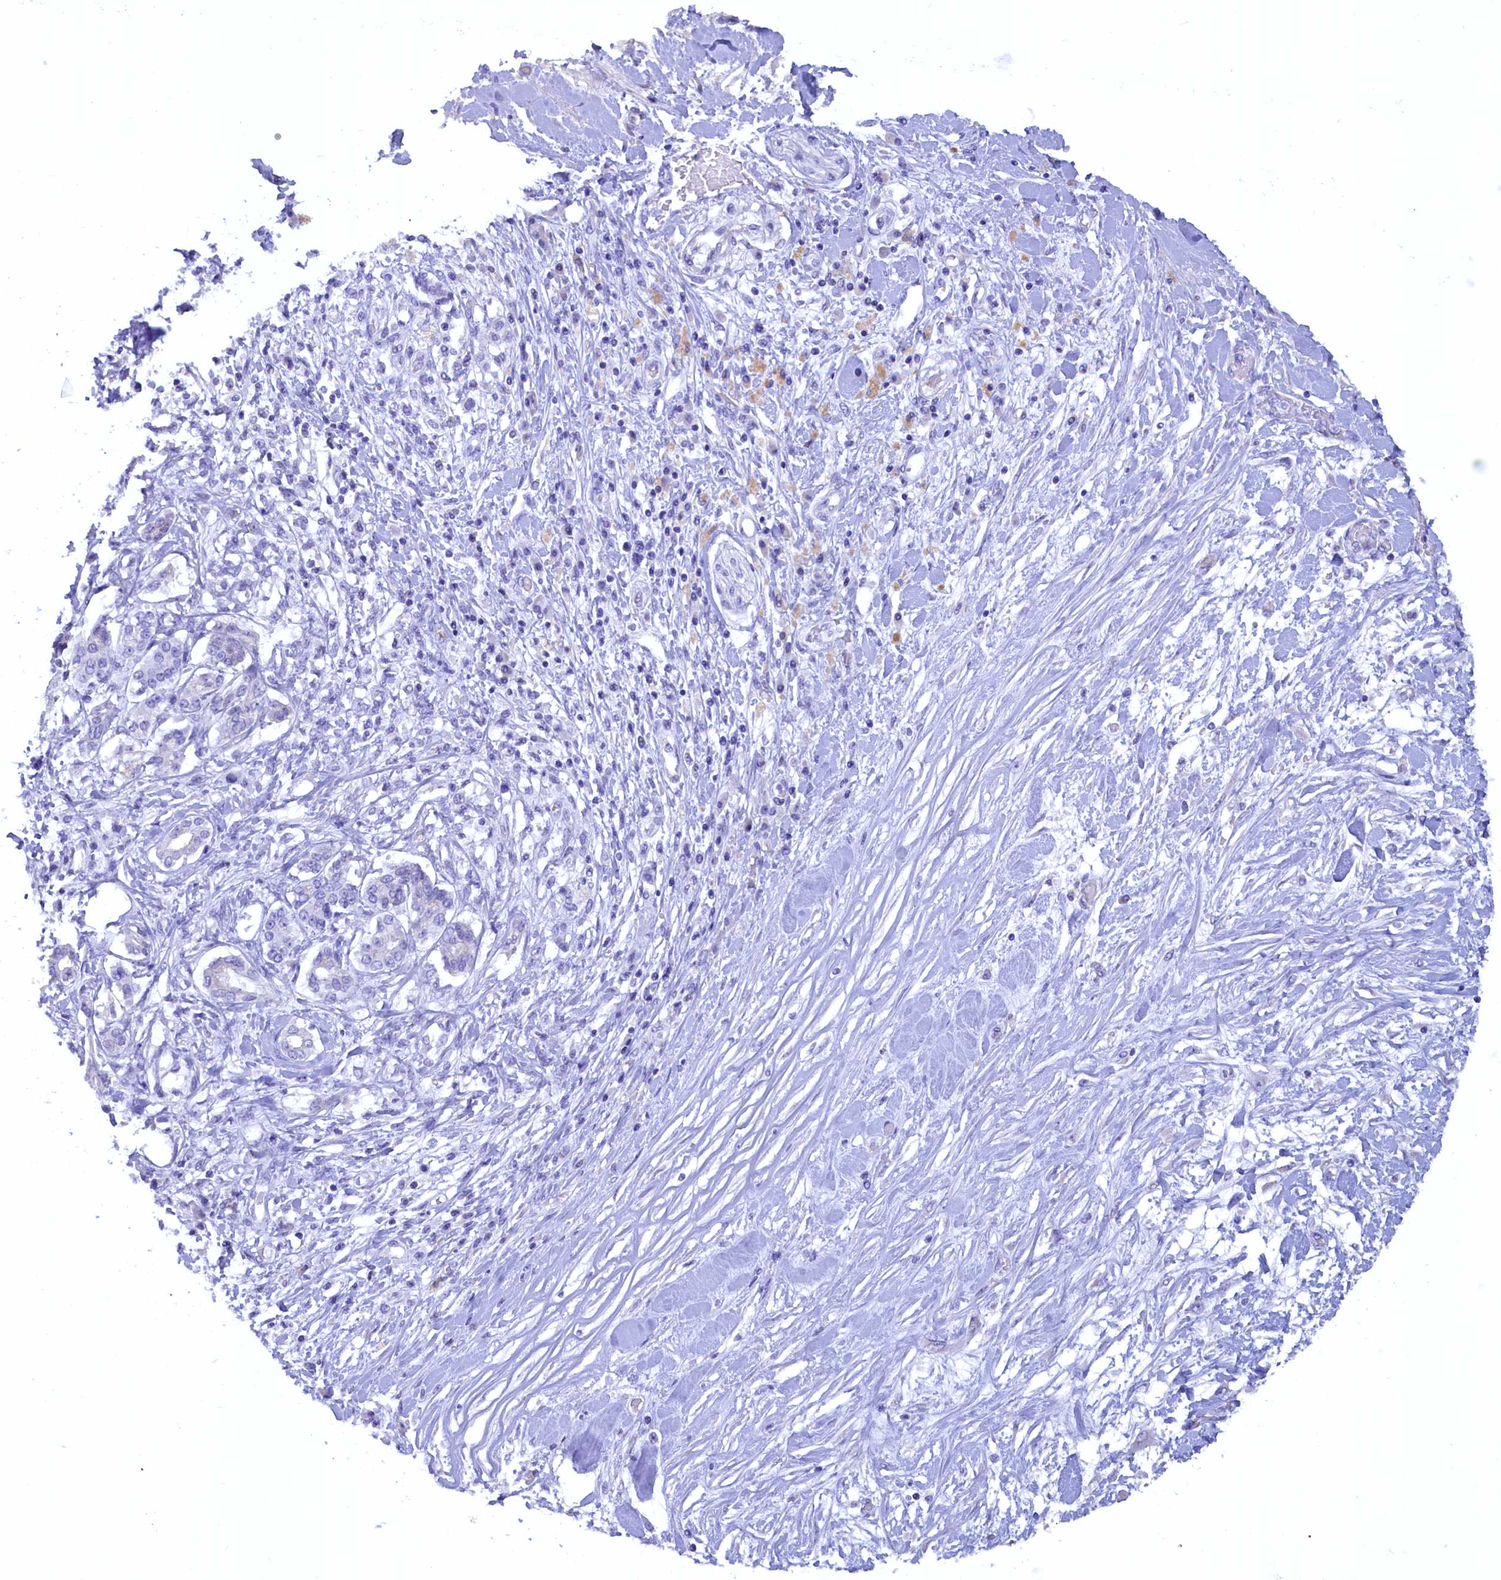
{"staining": {"intensity": "negative", "quantity": "none", "location": "none"}, "tissue": "pancreatic cancer", "cell_type": "Tumor cells", "image_type": "cancer", "snomed": [{"axis": "morphology", "description": "Inflammation, NOS"}, {"axis": "morphology", "description": "Adenocarcinoma, NOS"}, {"axis": "topography", "description": "Pancreas"}], "caption": "Tumor cells are negative for protein expression in human pancreatic adenocarcinoma.", "gene": "ZSWIM4", "patient": {"sex": "female", "age": 56}}